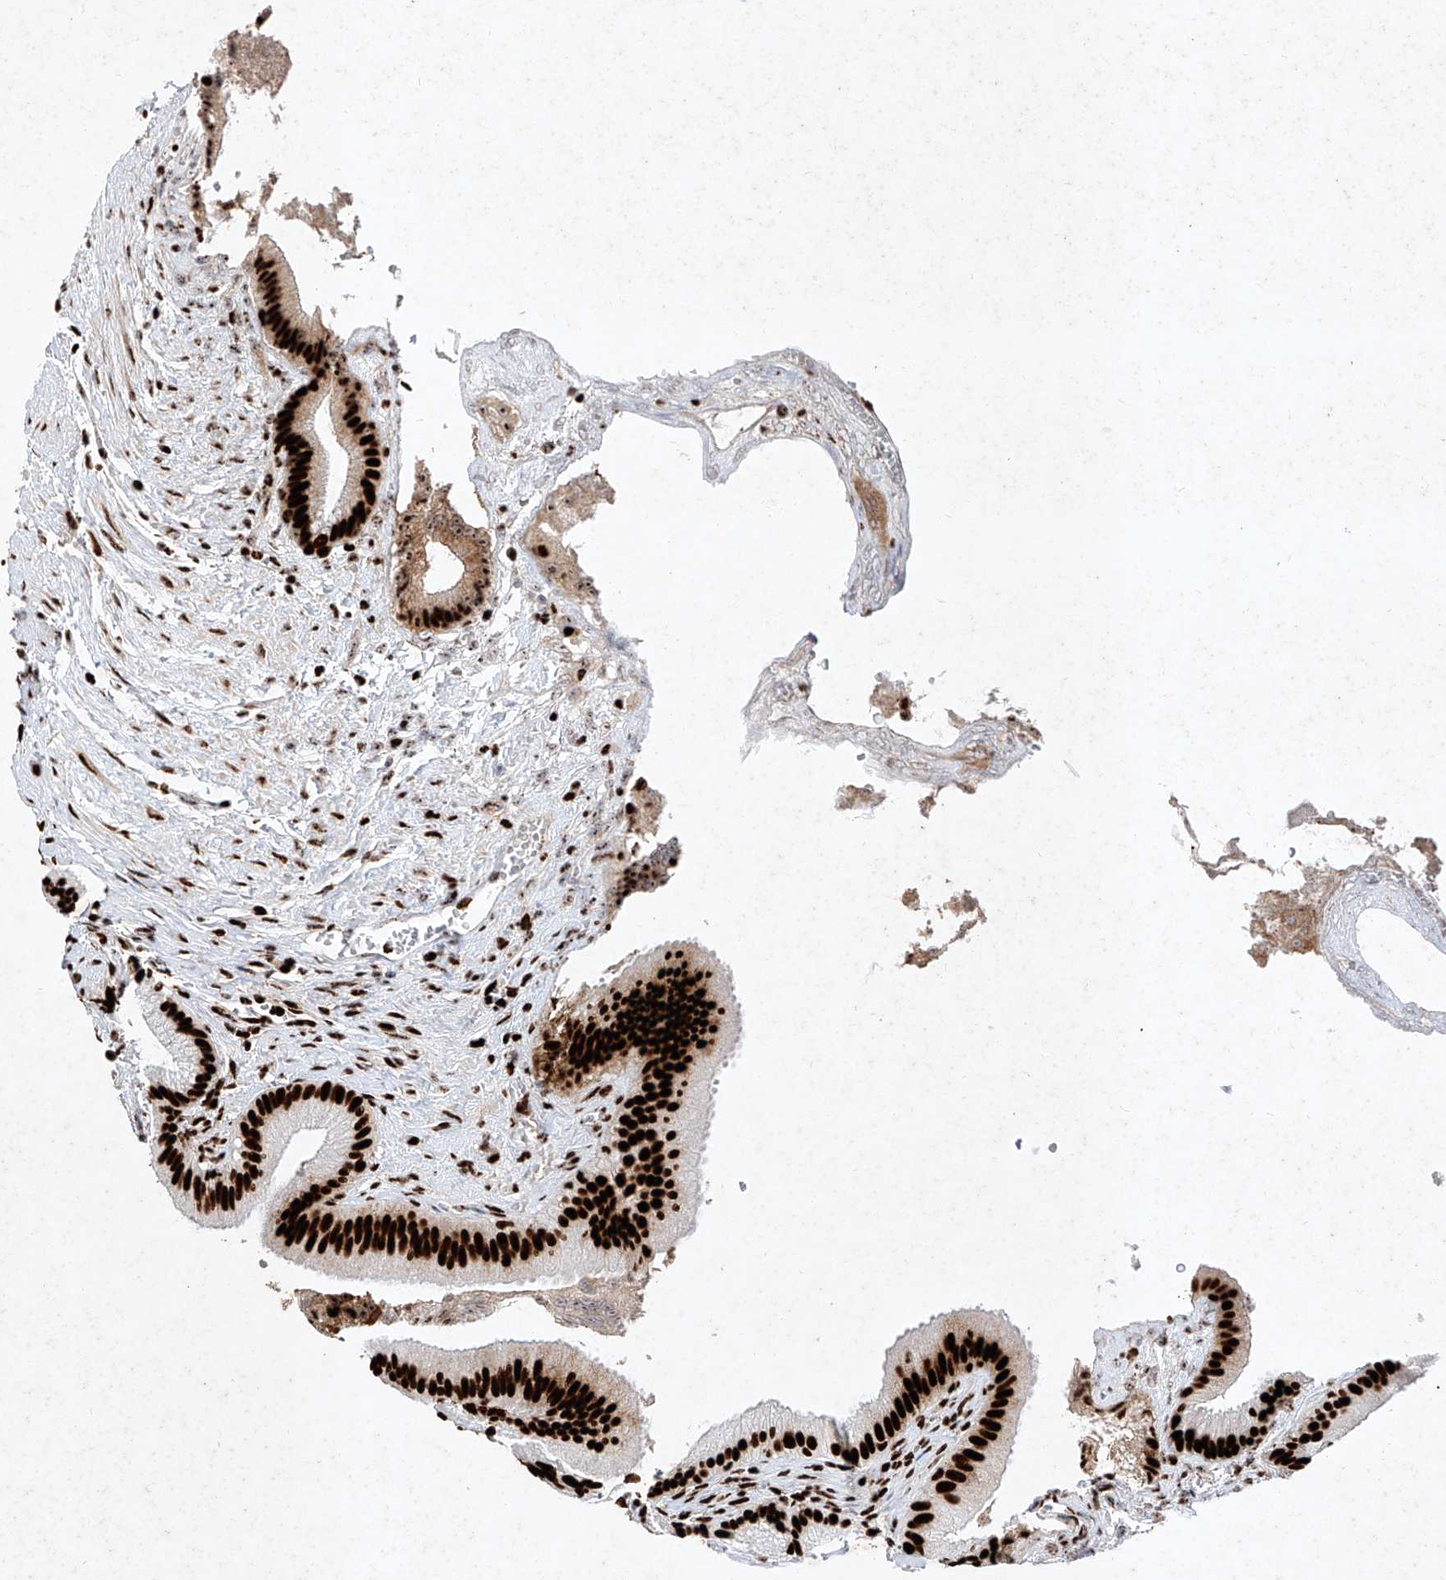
{"staining": {"intensity": "strong", "quantity": ">75%", "location": "nuclear"}, "tissue": "gallbladder", "cell_type": "Glandular cells", "image_type": "normal", "snomed": [{"axis": "morphology", "description": "Normal tissue, NOS"}, {"axis": "topography", "description": "Gallbladder"}], "caption": "A micrograph of human gallbladder stained for a protein exhibits strong nuclear brown staining in glandular cells.", "gene": "SRSF6", "patient": {"sex": "male", "age": 55}}